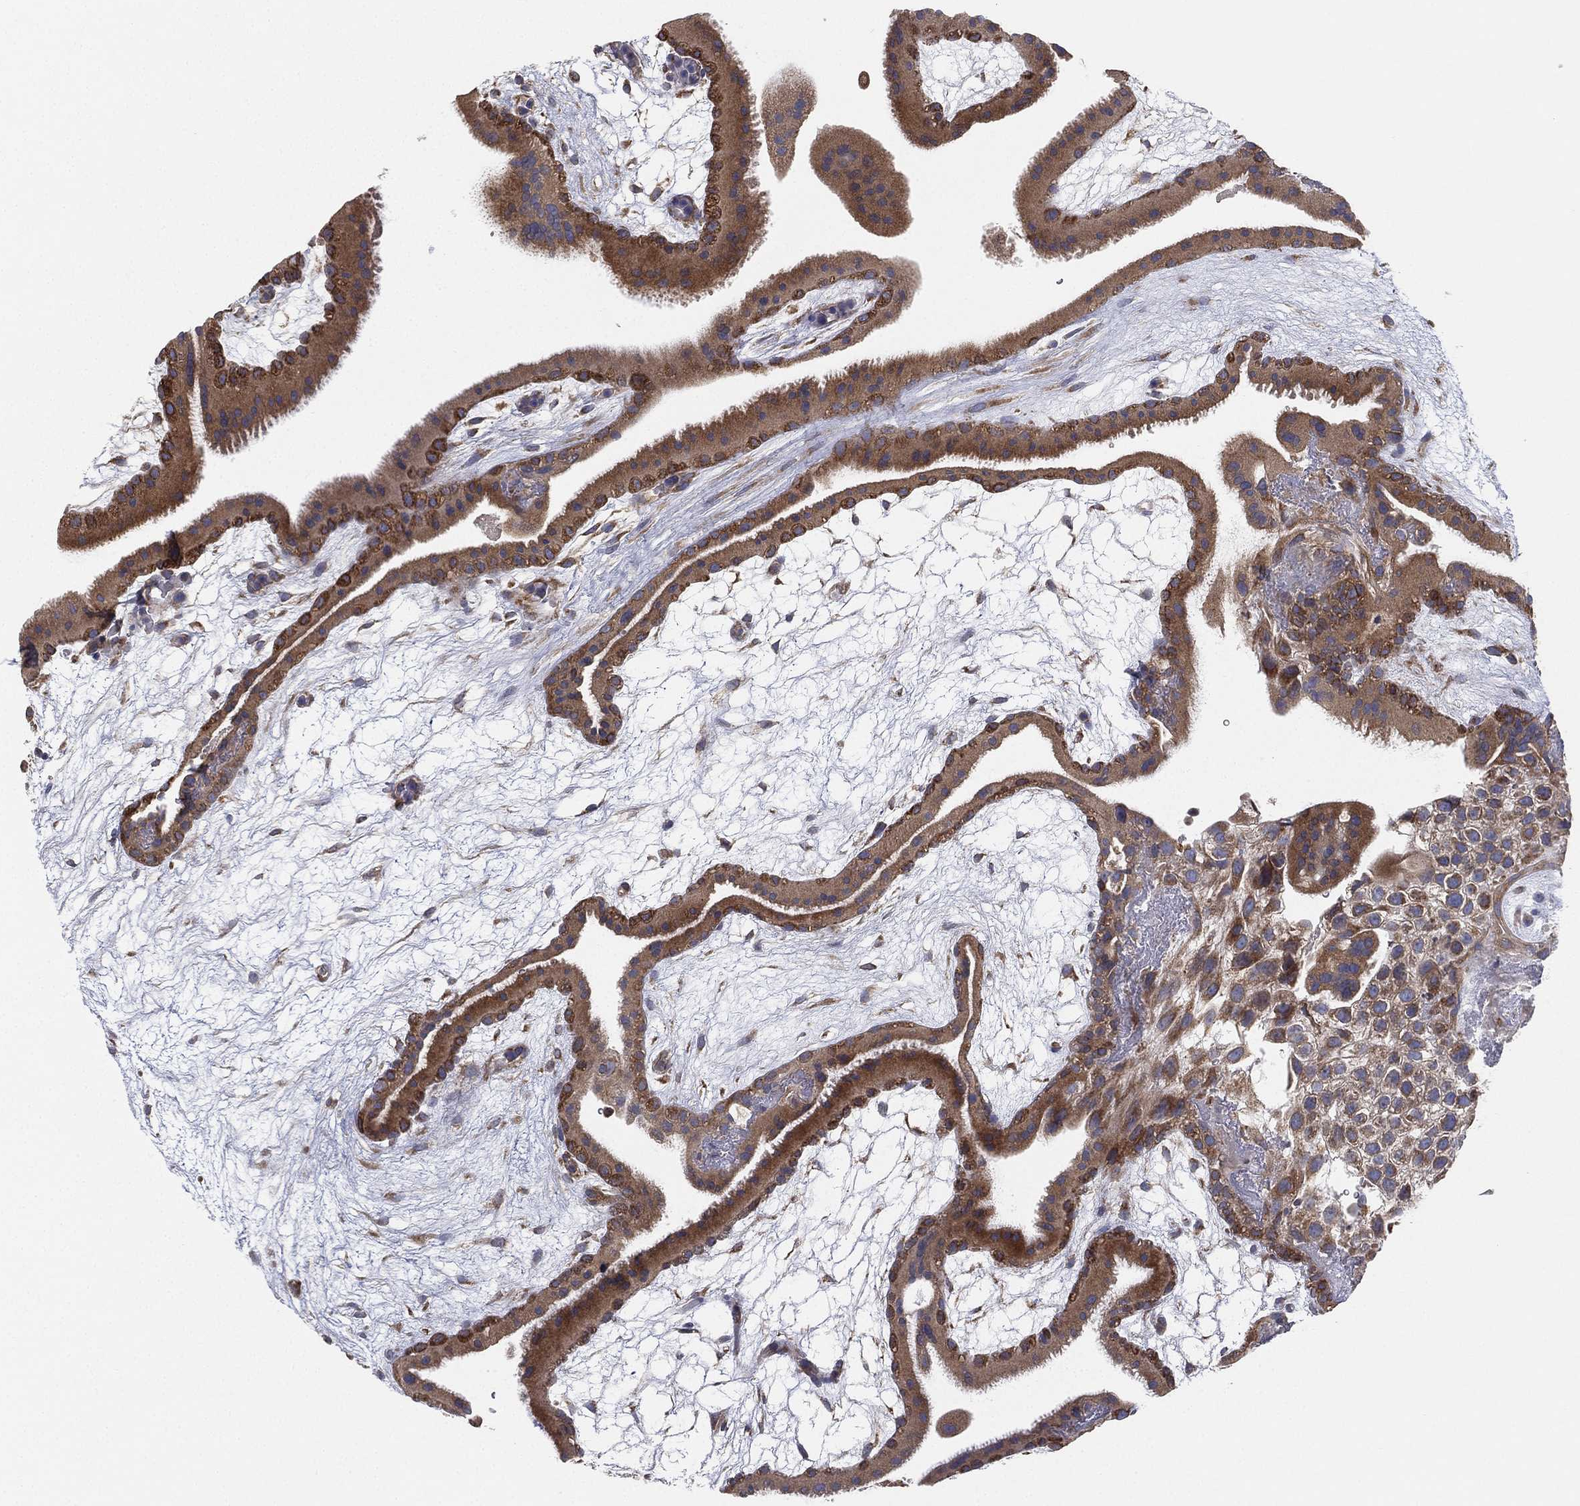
{"staining": {"intensity": "moderate", "quantity": ">75%", "location": "cytoplasmic/membranous"}, "tissue": "placenta", "cell_type": "Trophoblastic cells", "image_type": "normal", "snomed": [{"axis": "morphology", "description": "Normal tissue, NOS"}, {"axis": "topography", "description": "Placenta"}], "caption": "A brown stain shows moderate cytoplasmic/membranous expression of a protein in trophoblastic cells of normal placenta.", "gene": "CYB5B", "patient": {"sex": "female", "age": 19}}